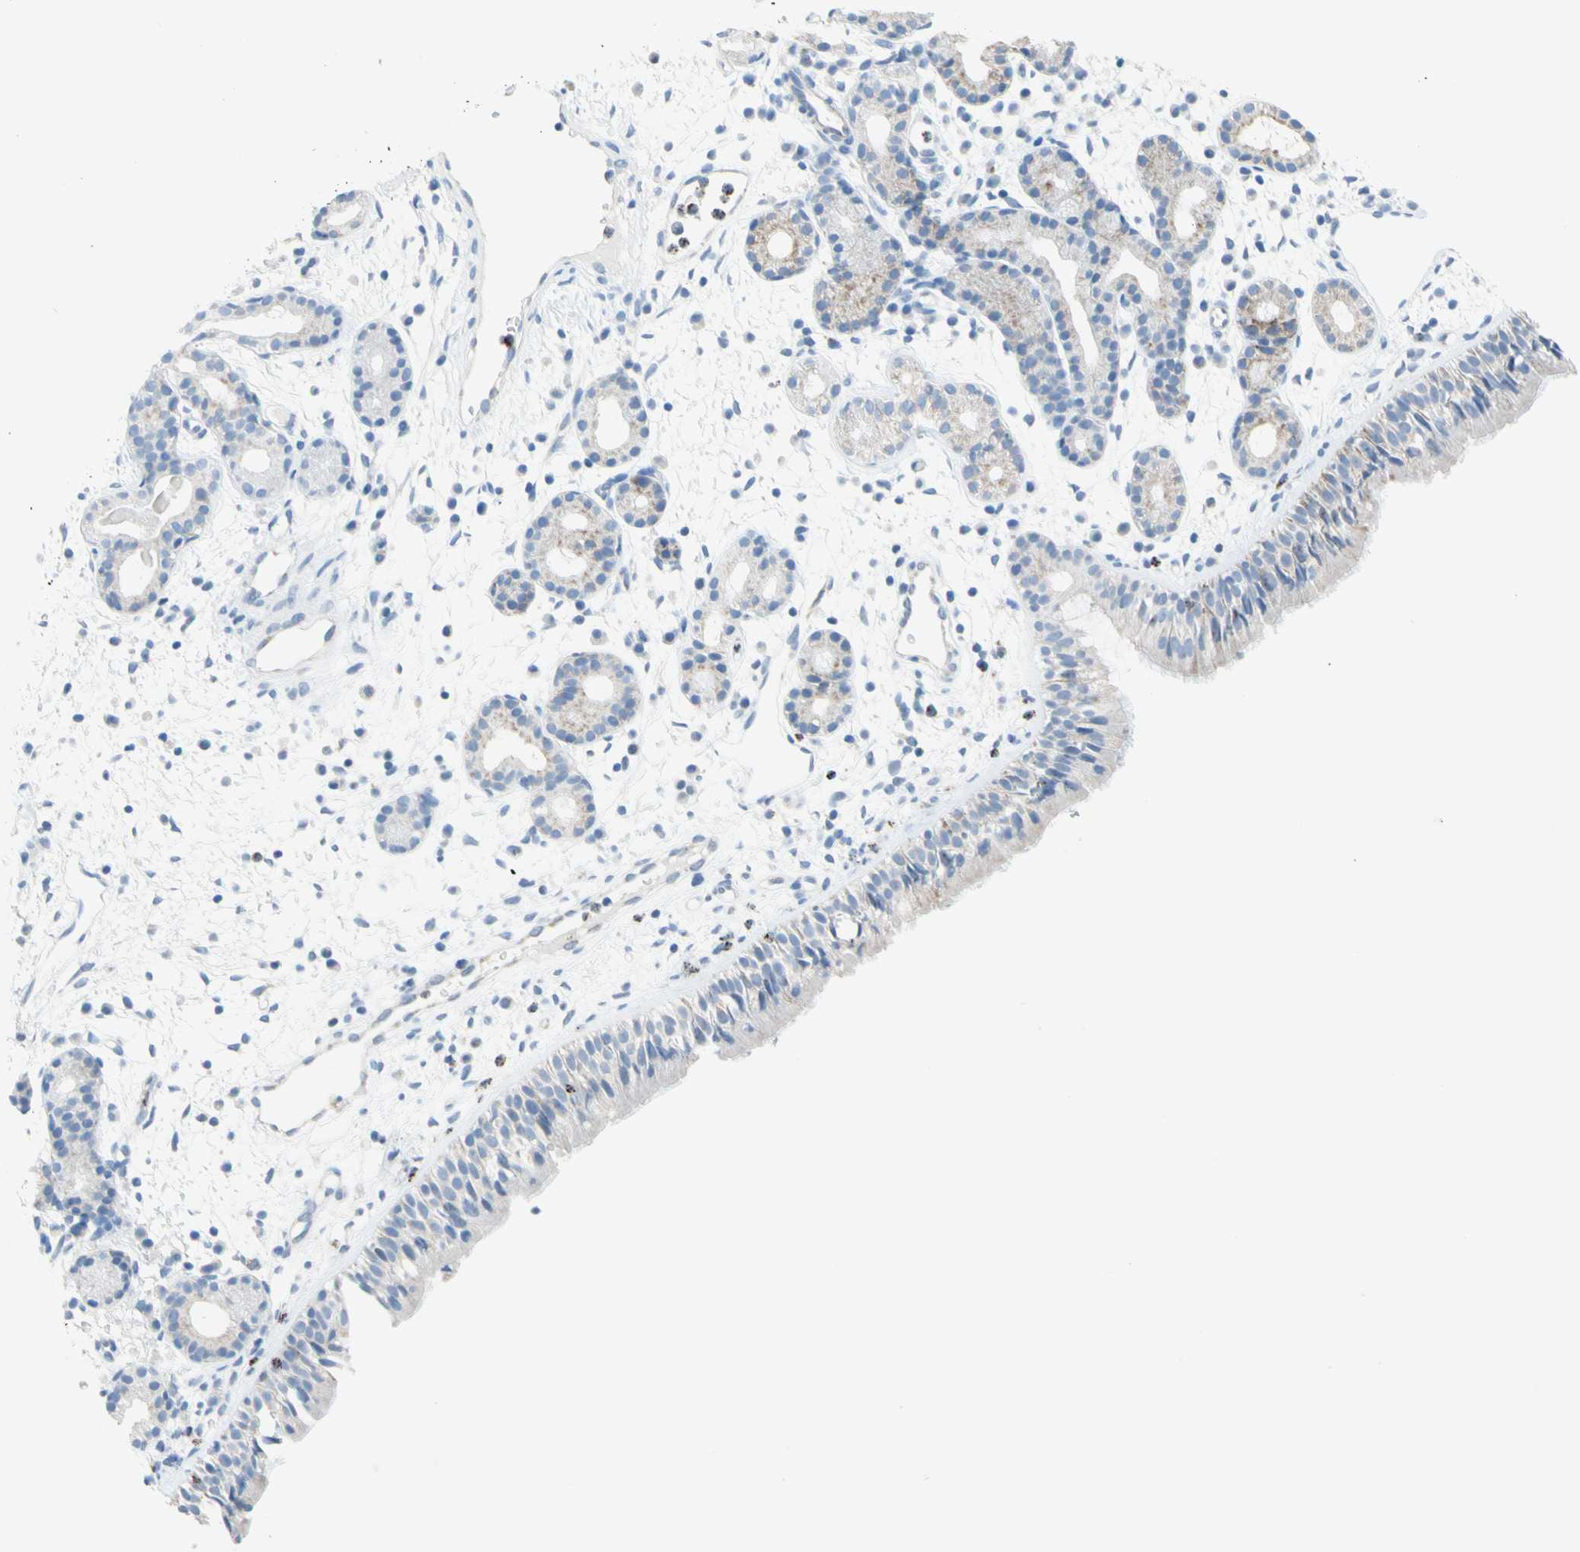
{"staining": {"intensity": "negative", "quantity": "none", "location": "none"}, "tissue": "nasopharynx", "cell_type": "Respiratory epithelial cells", "image_type": "normal", "snomed": [{"axis": "morphology", "description": "Normal tissue, NOS"}, {"axis": "morphology", "description": "Inflammation, NOS"}, {"axis": "topography", "description": "Nasopharynx"}], "caption": "This photomicrograph is of benign nasopharynx stained with immunohistochemistry (IHC) to label a protein in brown with the nuclei are counter-stained blue. There is no positivity in respiratory epithelial cells. (Stains: DAB IHC with hematoxylin counter stain, Microscopy: brightfield microscopy at high magnification).", "gene": "CYSLTR1", "patient": {"sex": "female", "age": 55}}